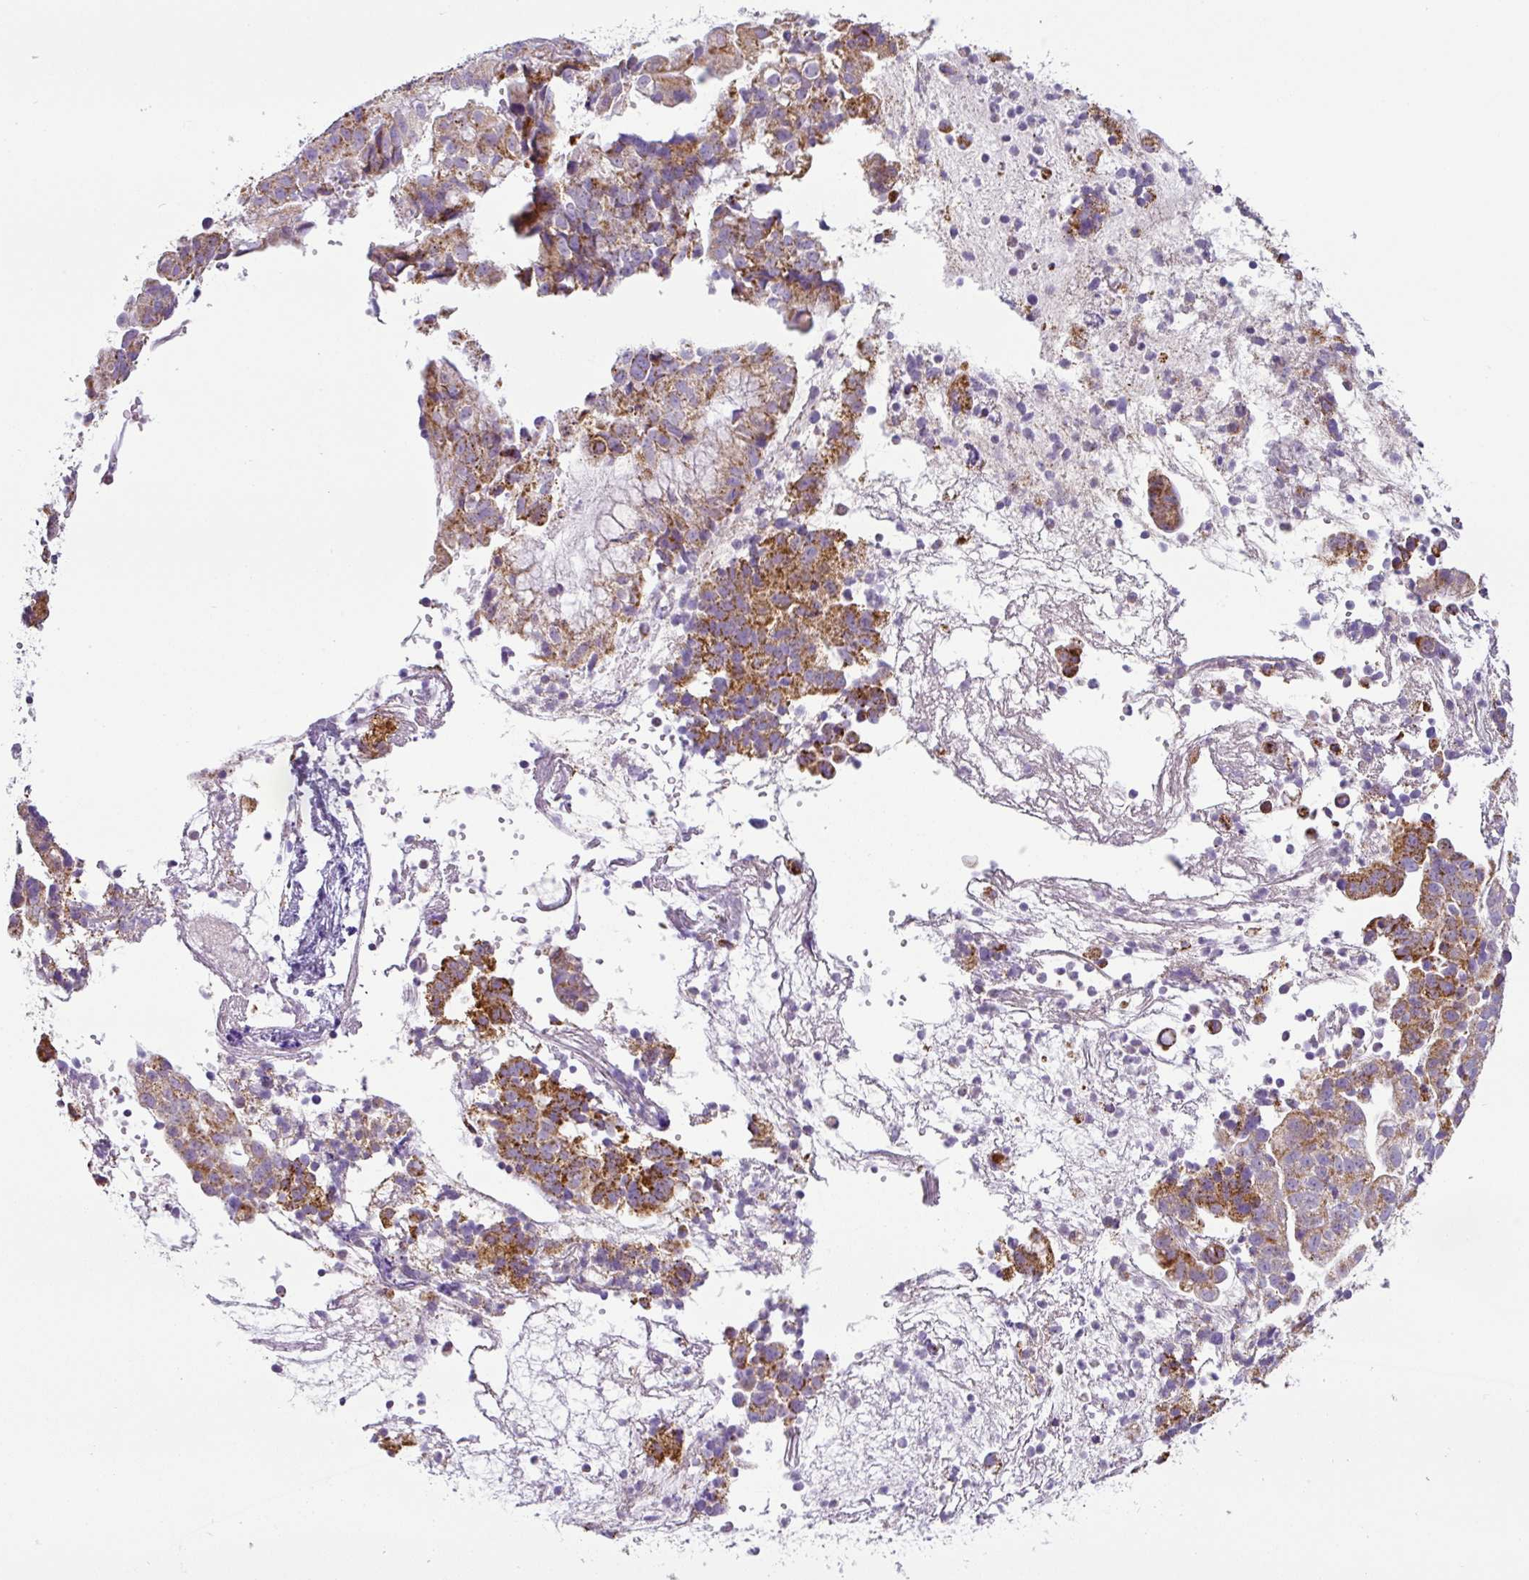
{"staining": {"intensity": "moderate", "quantity": ">75%", "location": "cytoplasmic/membranous"}, "tissue": "endometrial cancer", "cell_type": "Tumor cells", "image_type": "cancer", "snomed": [{"axis": "morphology", "description": "Adenocarcinoma, NOS"}, {"axis": "topography", "description": "Endometrium"}], "caption": "An IHC micrograph of tumor tissue is shown. Protein staining in brown labels moderate cytoplasmic/membranous positivity in endometrial cancer (adenocarcinoma) within tumor cells.", "gene": "HMCN2", "patient": {"sex": "female", "age": 76}}